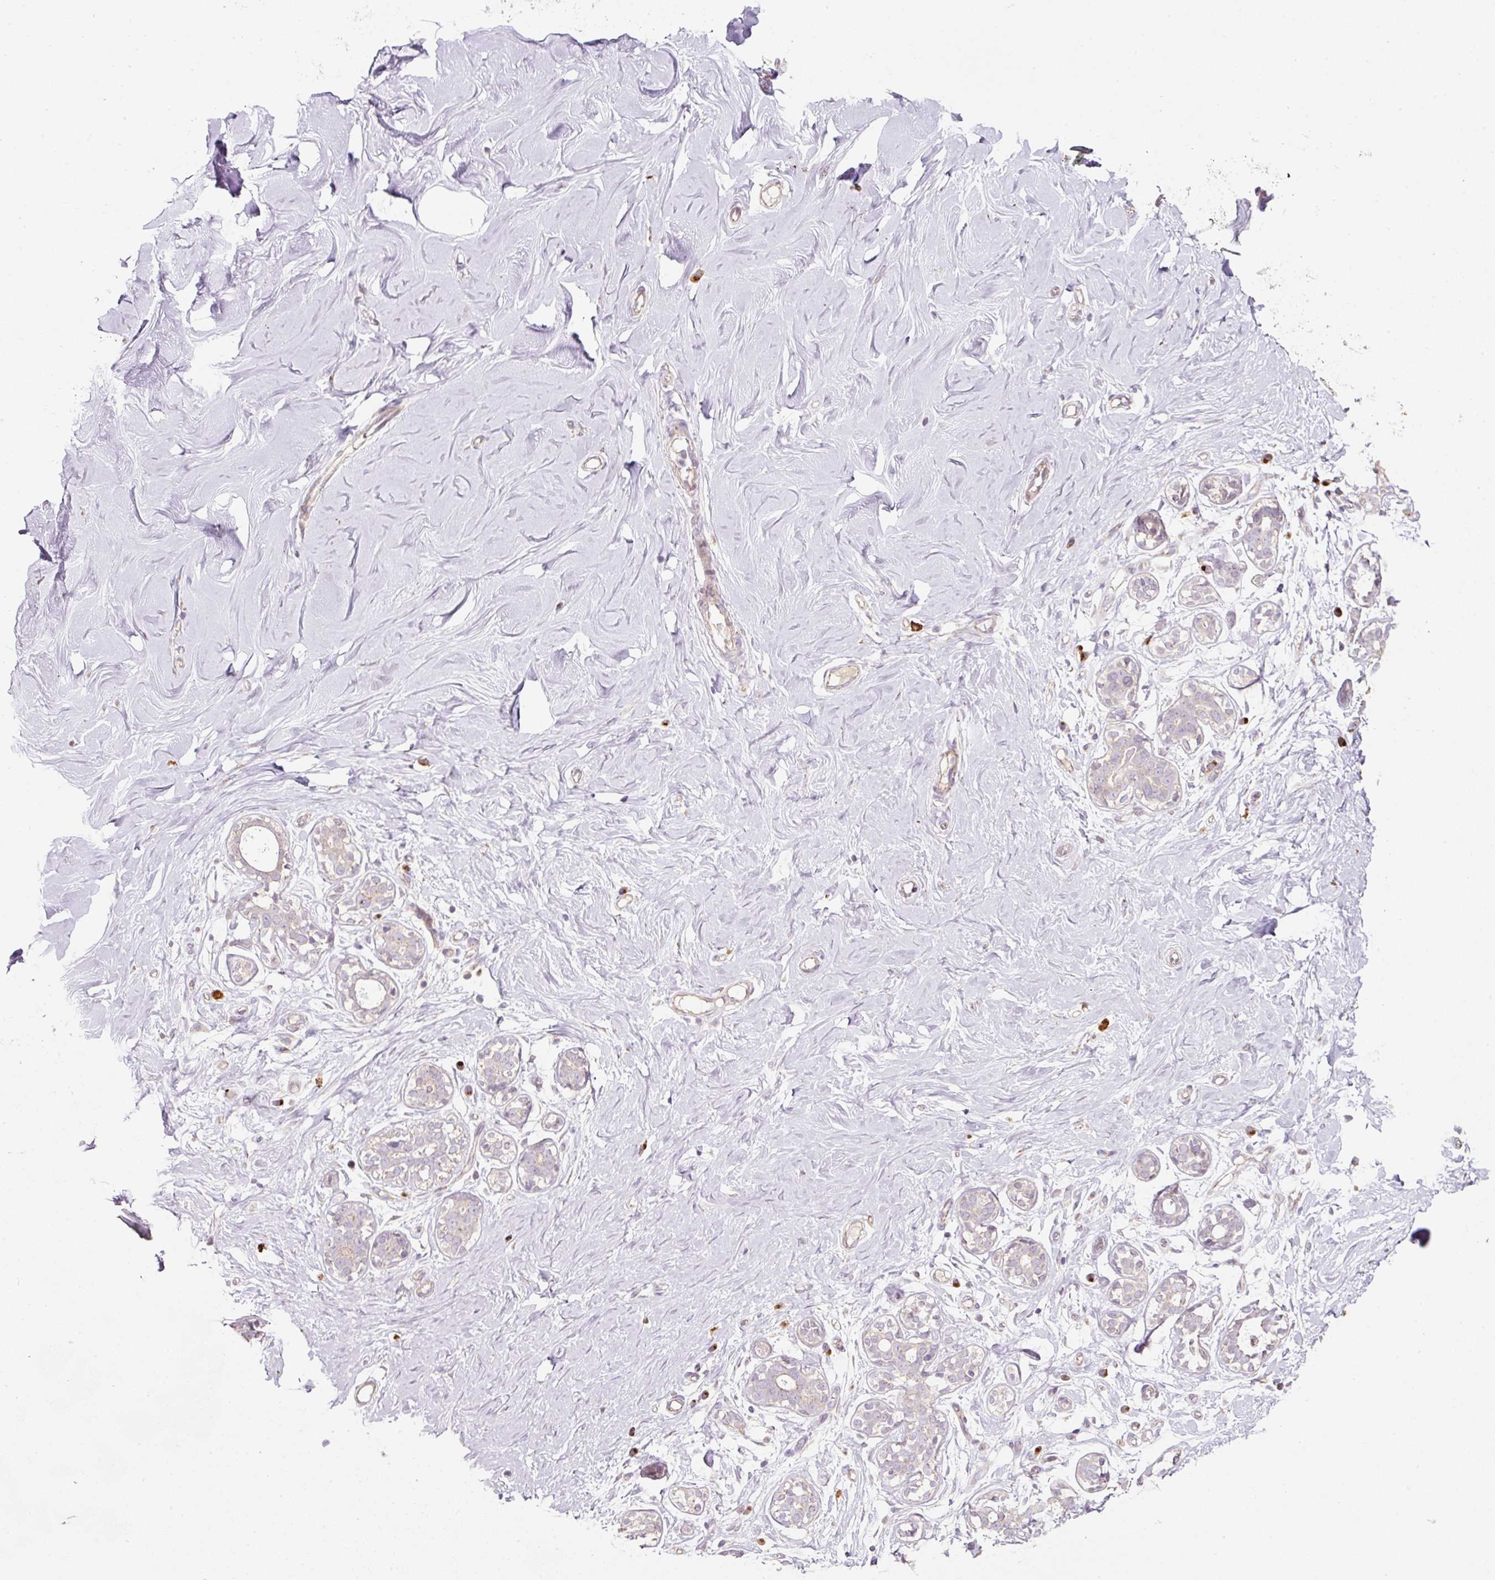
{"staining": {"intensity": "negative", "quantity": "none", "location": "none"}, "tissue": "breast", "cell_type": "Adipocytes", "image_type": "normal", "snomed": [{"axis": "morphology", "description": "Normal tissue, NOS"}, {"axis": "topography", "description": "Breast"}], "caption": "Immunohistochemistry histopathology image of normal breast stained for a protein (brown), which demonstrates no expression in adipocytes.", "gene": "NBPF11", "patient": {"sex": "female", "age": 27}}